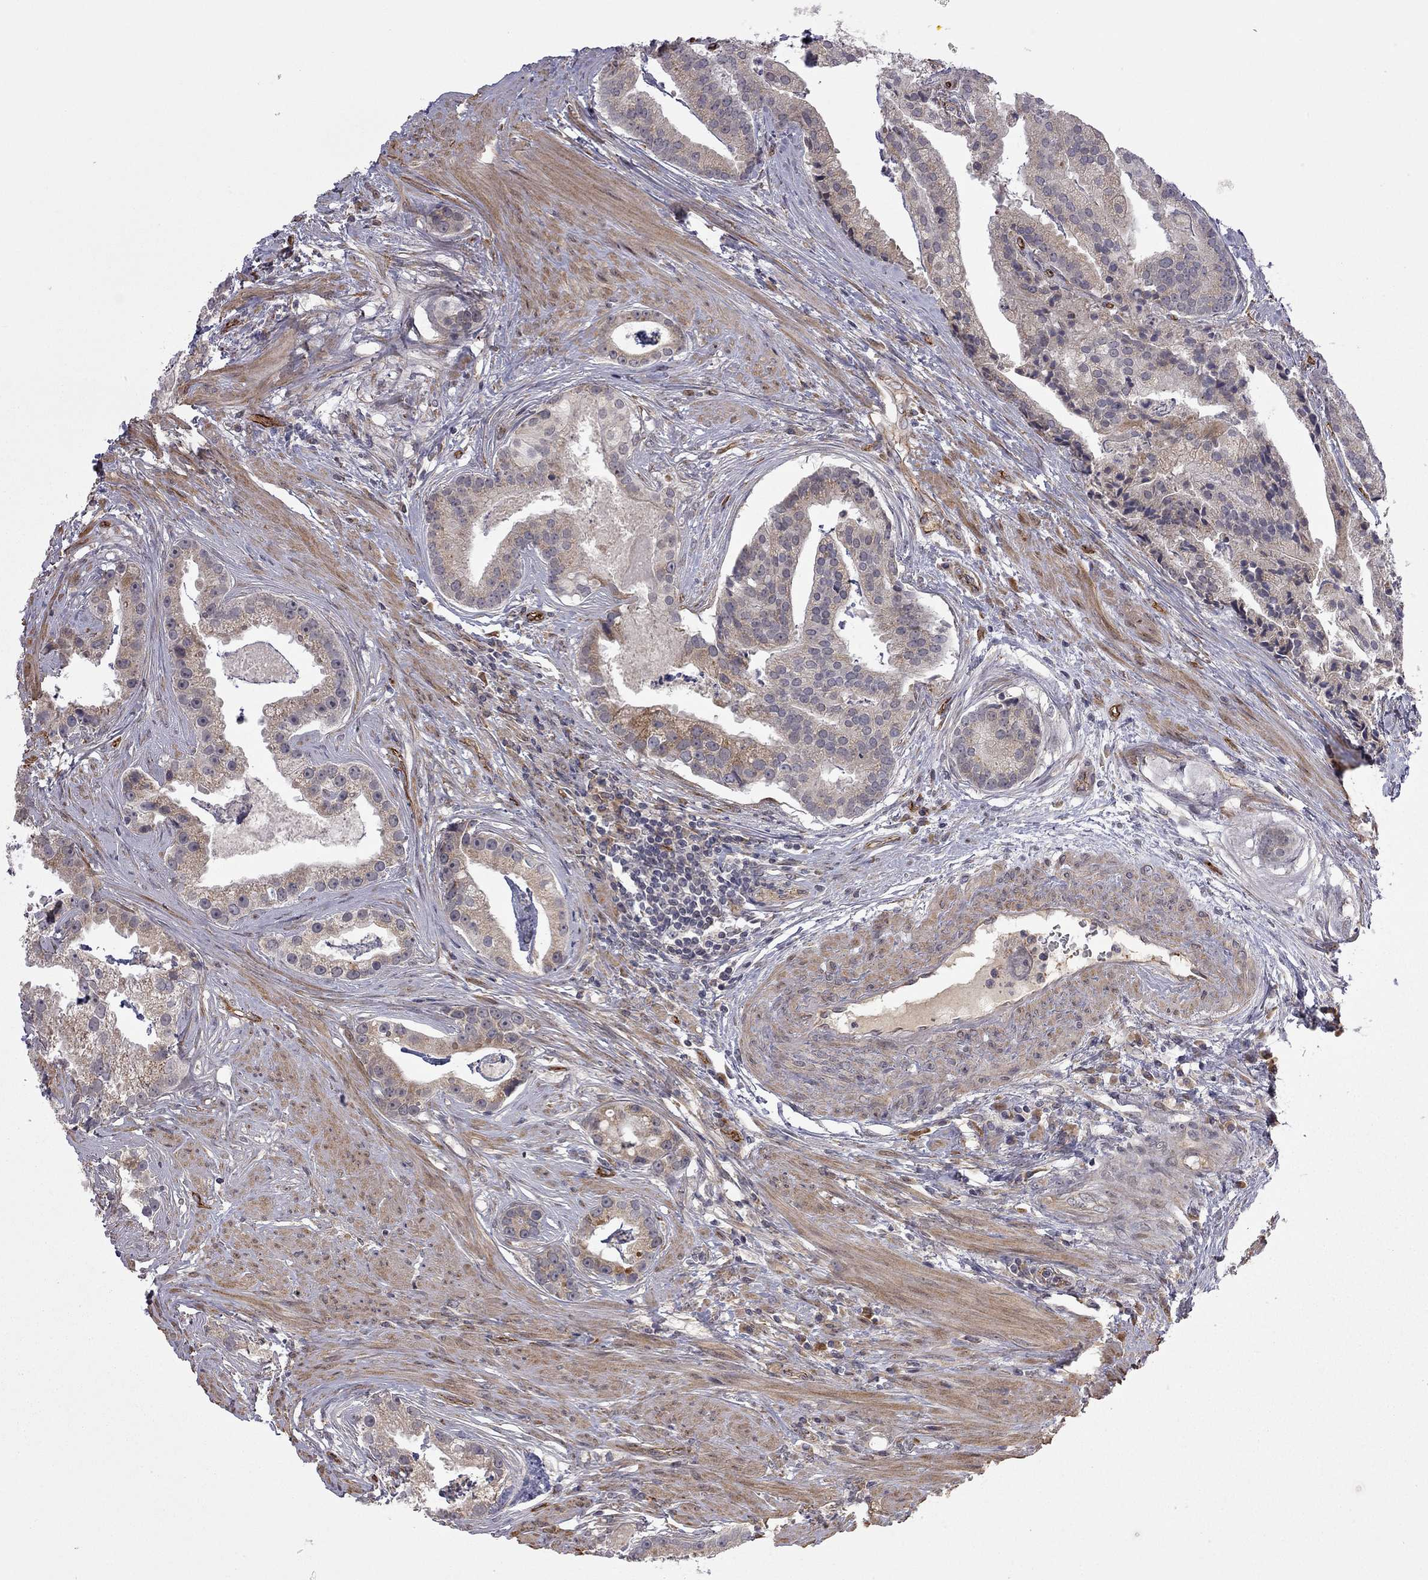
{"staining": {"intensity": "weak", "quantity": "<25%", "location": "cytoplasmic/membranous"}, "tissue": "prostate cancer", "cell_type": "Tumor cells", "image_type": "cancer", "snomed": [{"axis": "morphology", "description": "Adenocarcinoma, NOS"}, {"axis": "topography", "description": "Prostate and seminal vesicle, NOS"}, {"axis": "topography", "description": "Prostate"}], "caption": "A high-resolution histopathology image shows IHC staining of prostate adenocarcinoma, which shows no significant expression in tumor cells.", "gene": "EXOC3L2", "patient": {"sex": "male", "age": 44}}